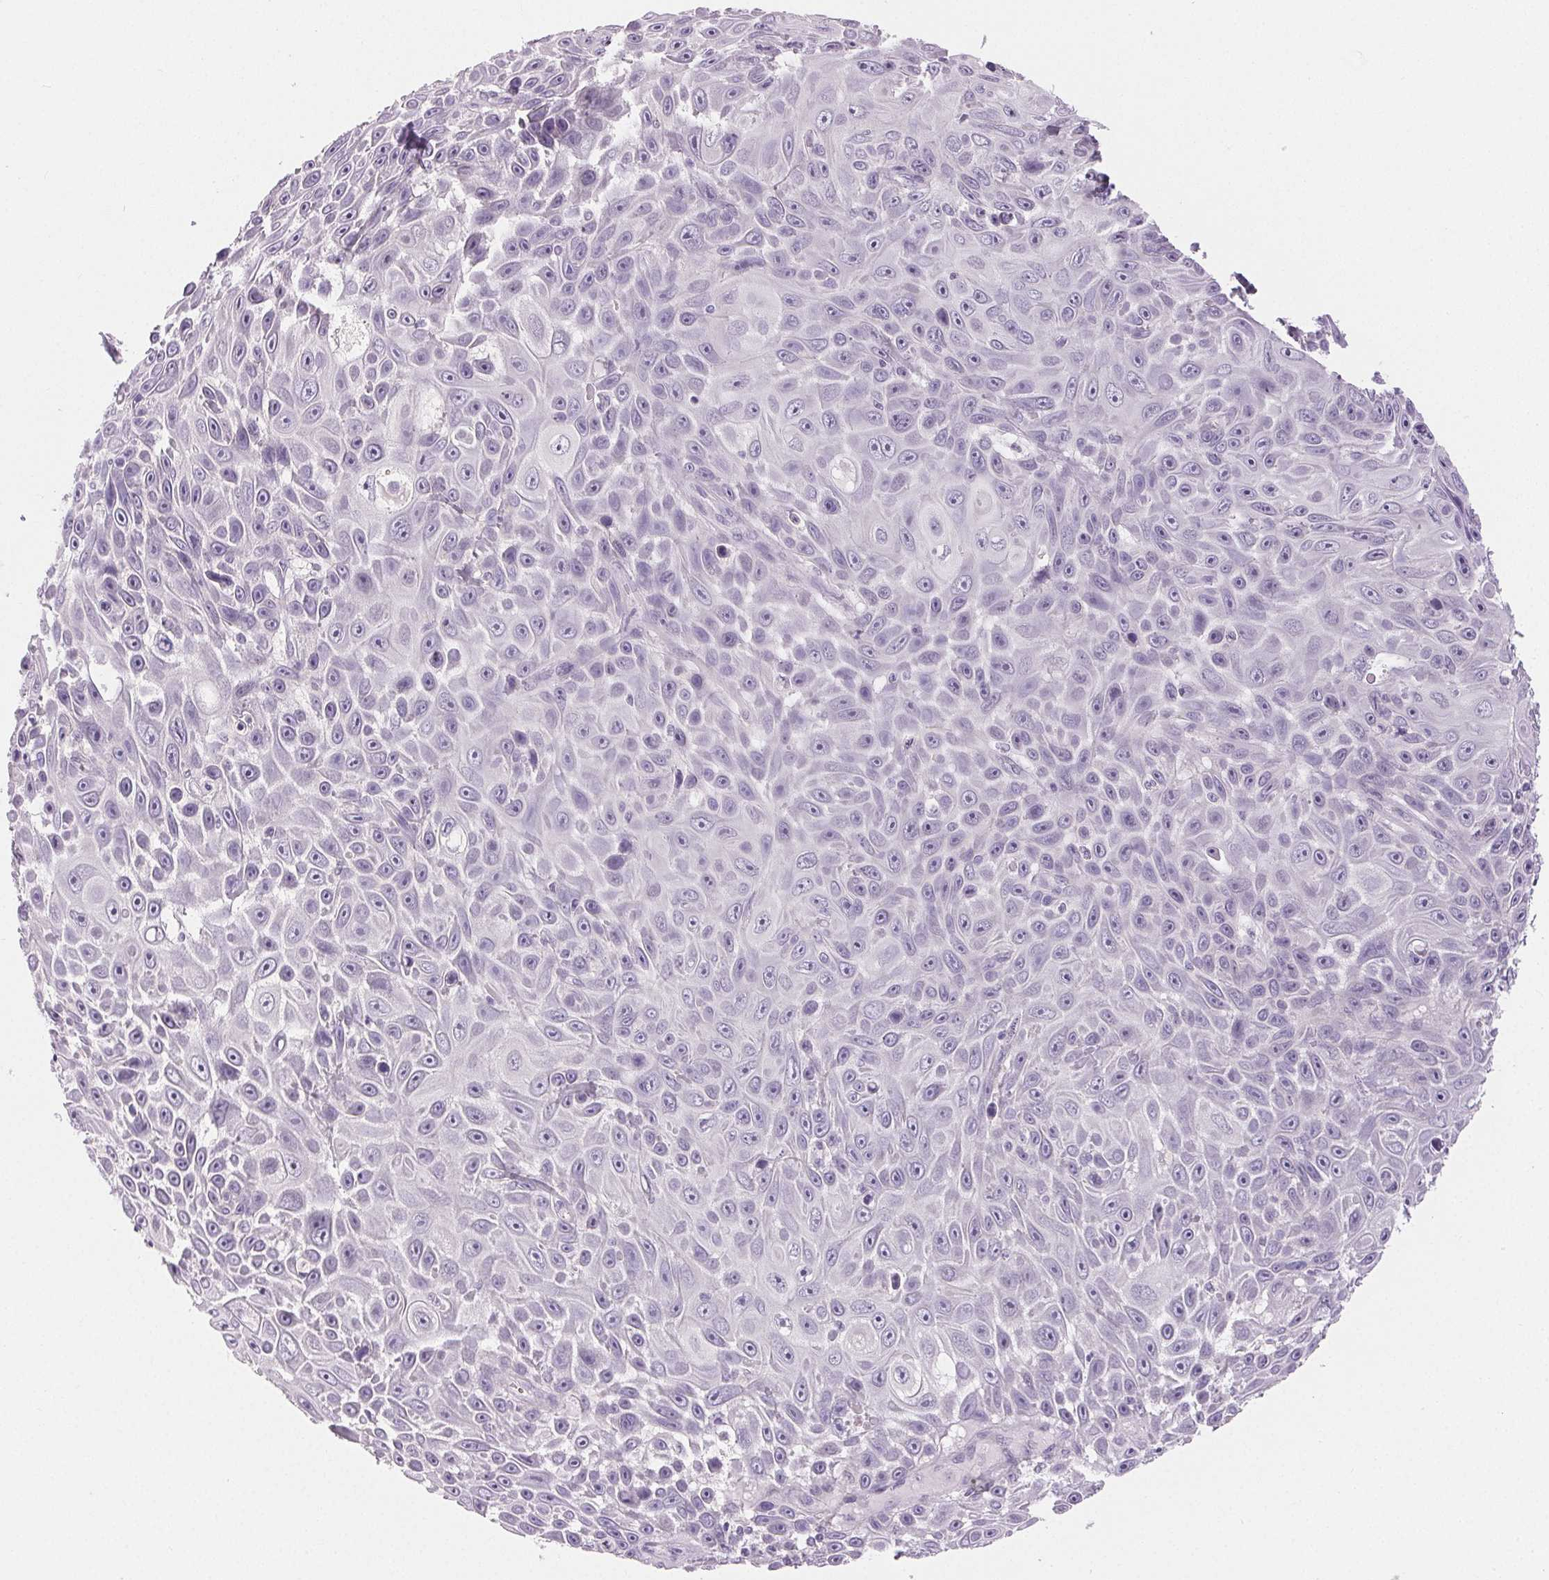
{"staining": {"intensity": "negative", "quantity": "none", "location": "none"}, "tissue": "skin cancer", "cell_type": "Tumor cells", "image_type": "cancer", "snomed": [{"axis": "morphology", "description": "Squamous cell carcinoma, NOS"}, {"axis": "topography", "description": "Skin"}], "caption": "There is no significant expression in tumor cells of skin cancer (squamous cell carcinoma).", "gene": "SFTPD", "patient": {"sex": "male", "age": 82}}